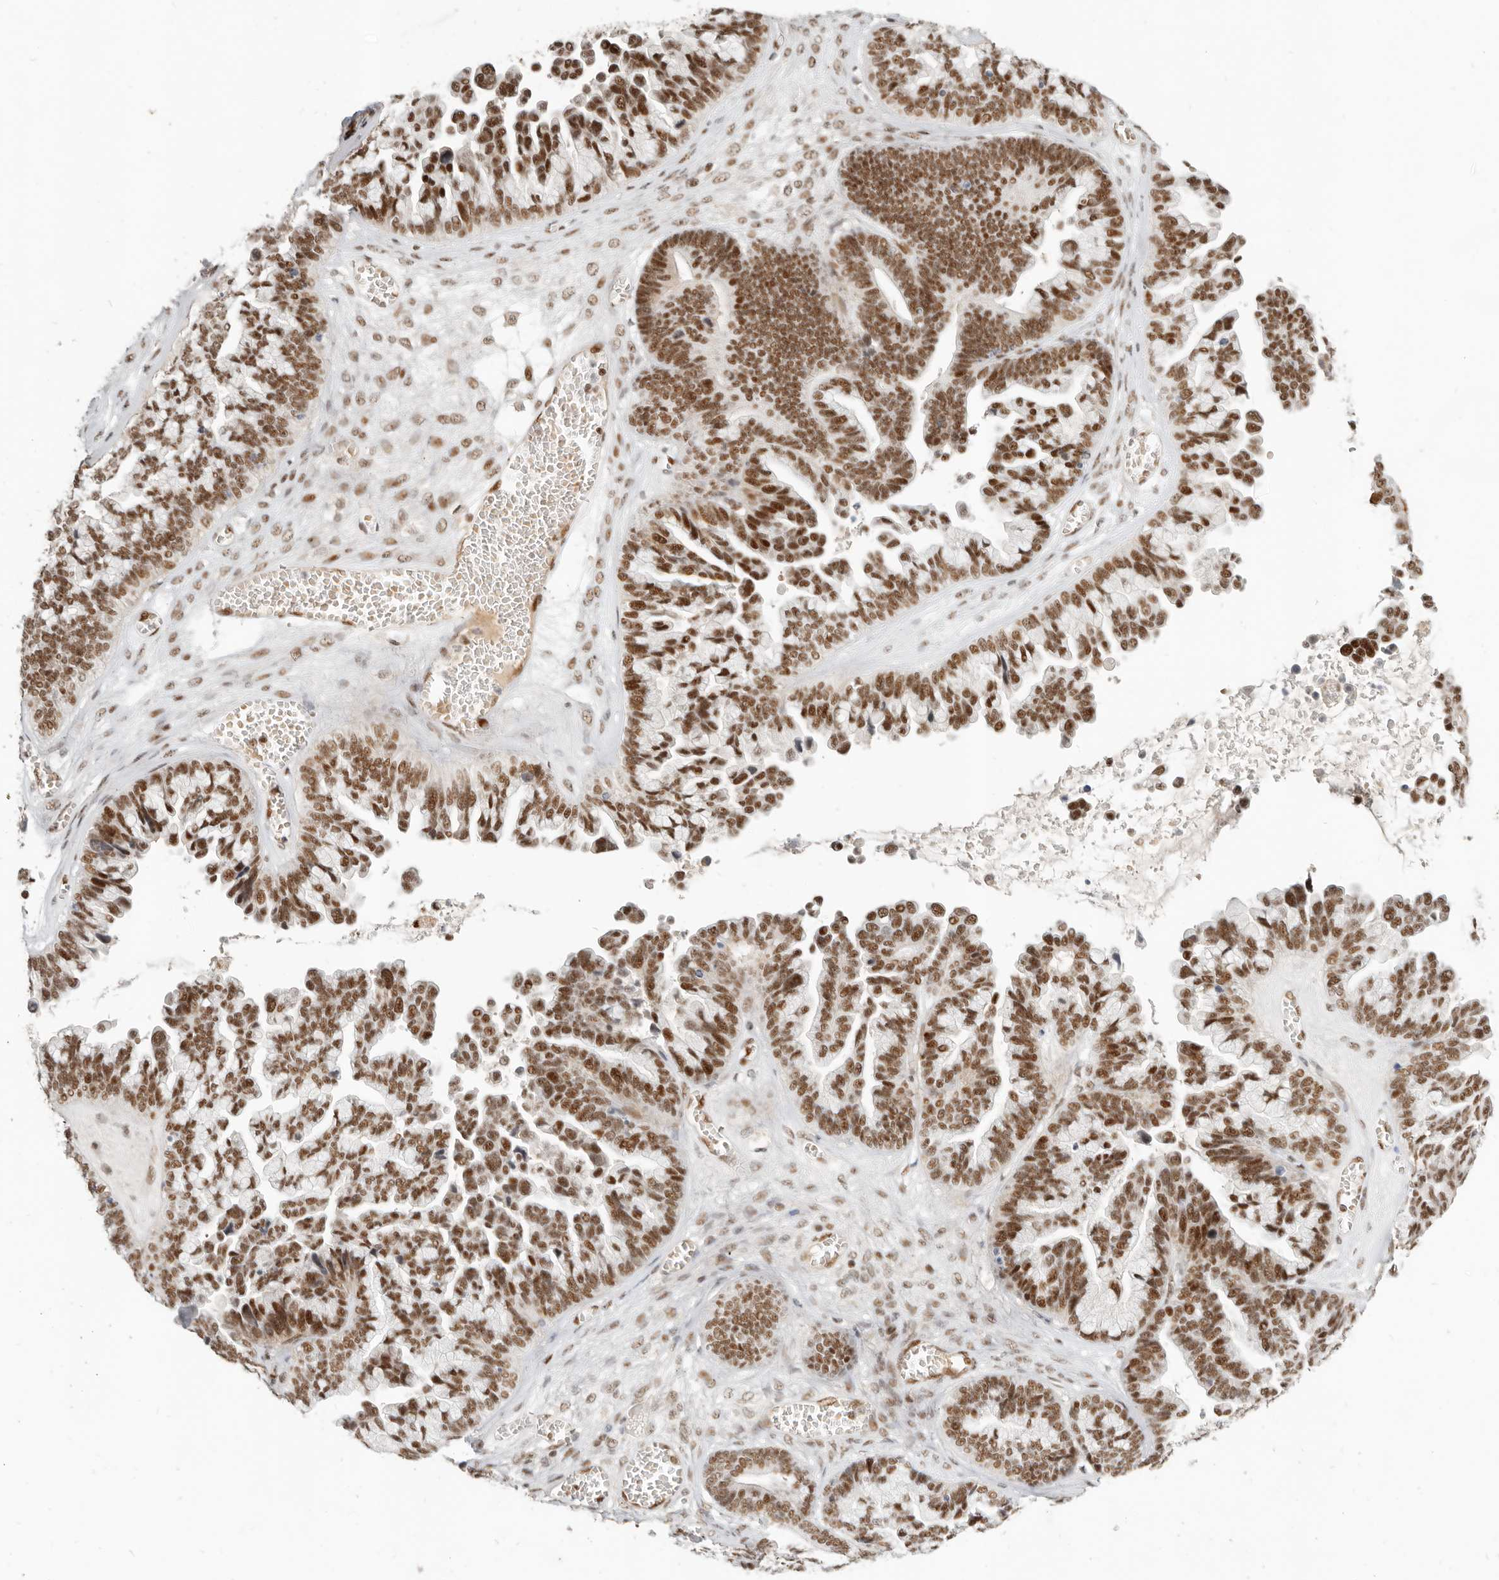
{"staining": {"intensity": "strong", "quantity": ">75%", "location": "nuclear"}, "tissue": "ovarian cancer", "cell_type": "Tumor cells", "image_type": "cancer", "snomed": [{"axis": "morphology", "description": "Cystadenocarcinoma, serous, NOS"}, {"axis": "topography", "description": "Ovary"}], "caption": "Protein expression analysis of human ovarian cancer (serous cystadenocarcinoma) reveals strong nuclear positivity in about >75% of tumor cells.", "gene": "GABPA", "patient": {"sex": "female", "age": 56}}